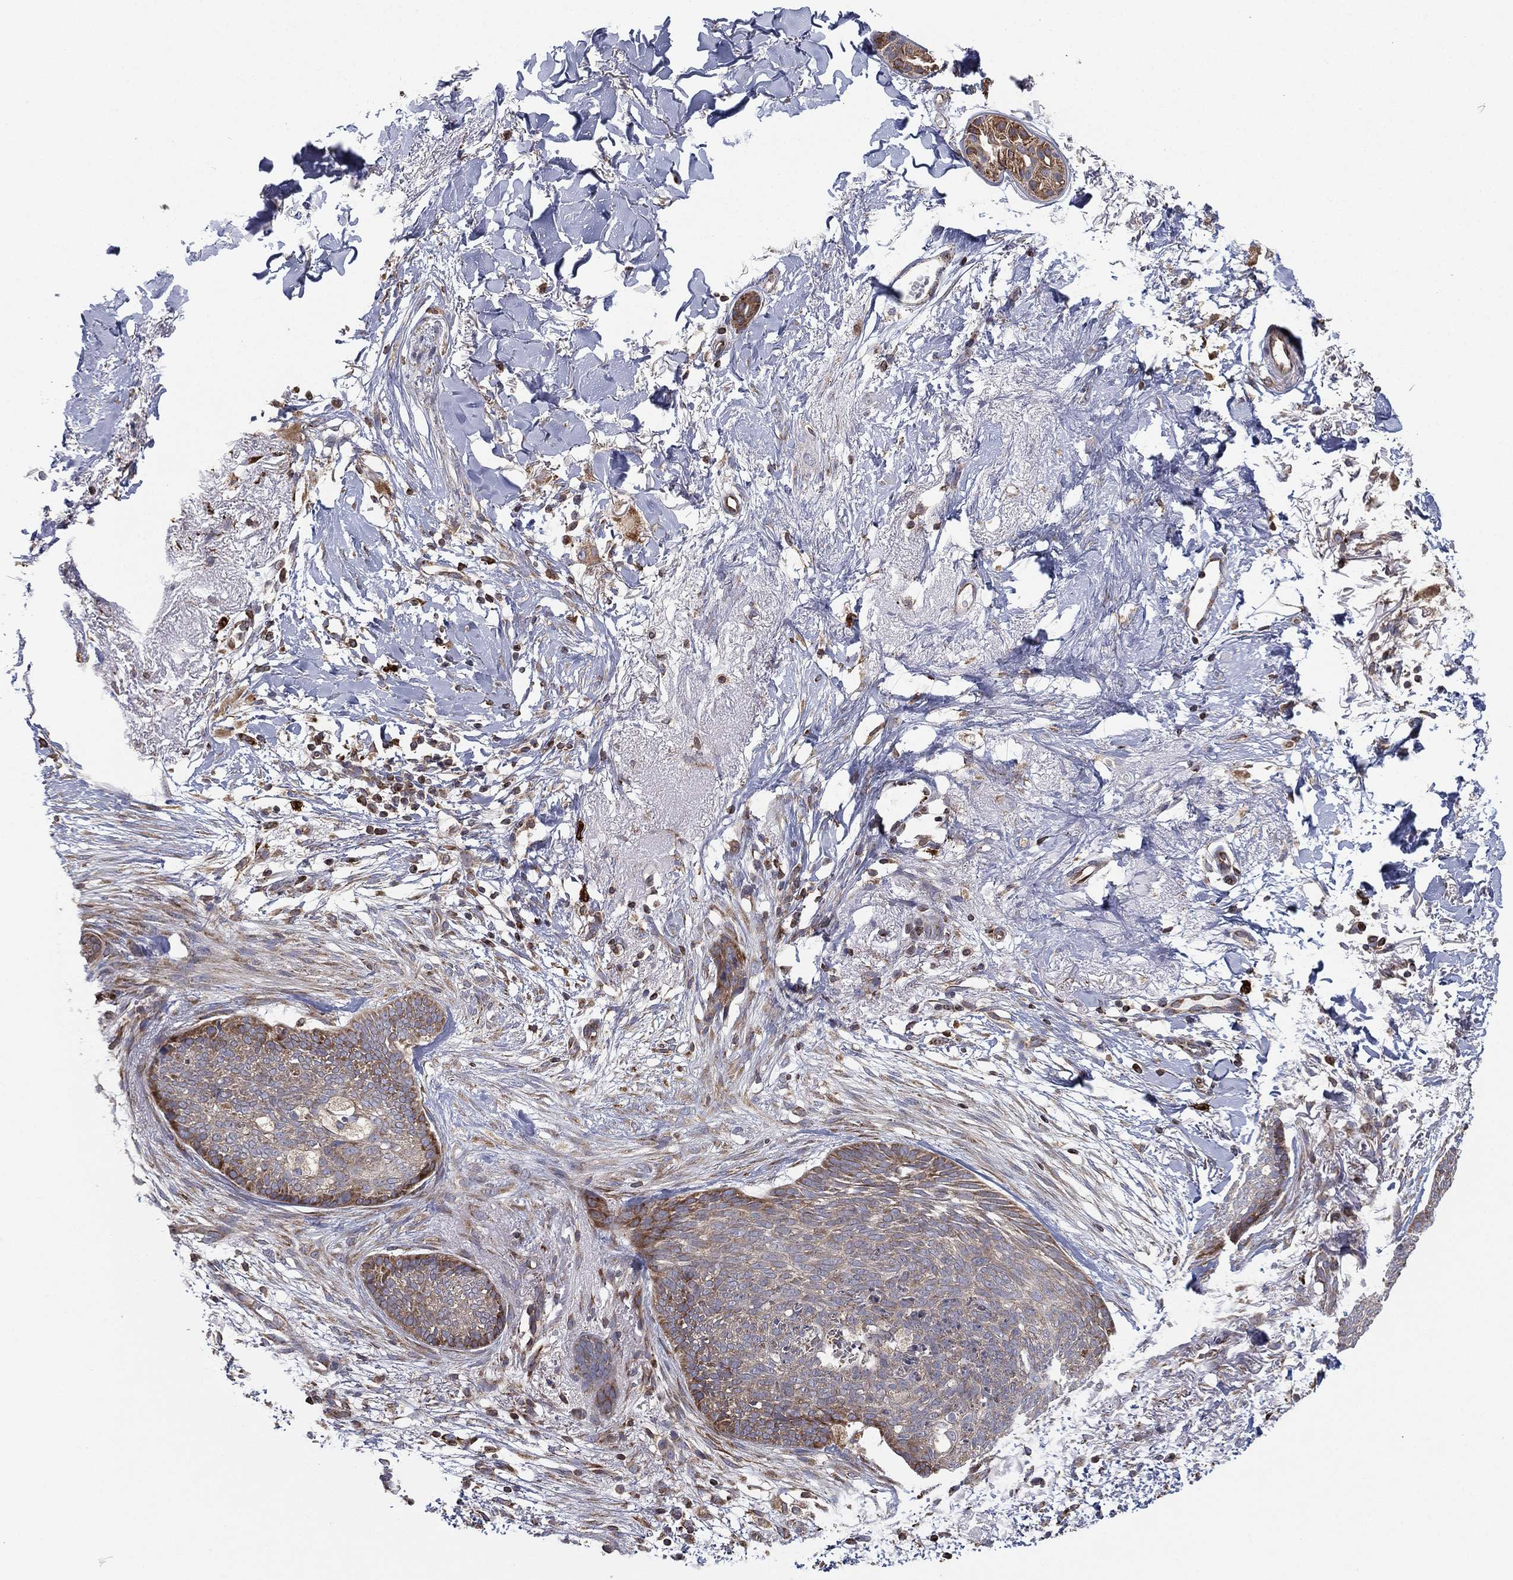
{"staining": {"intensity": "moderate", "quantity": "<25%", "location": "cytoplasmic/membranous"}, "tissue": "skin cancer", "cell_type": "Tumor cells", "image_type": "cancer", "snomed": [{"axis": "morphology", "description": "Normal tissue, NOS"}, {"axis": "morphology", "description": "Basal cell carcinoma"}, {"axis": "topography", "description": "Skin"}], "caption": "Skin basal cell carcinoma tissue reveals moderate cytoplasmic/membranous positivity in about <25% of tumor cells", "gene": "CYB5B", "patient": {"sex": "male", "age": 84}}